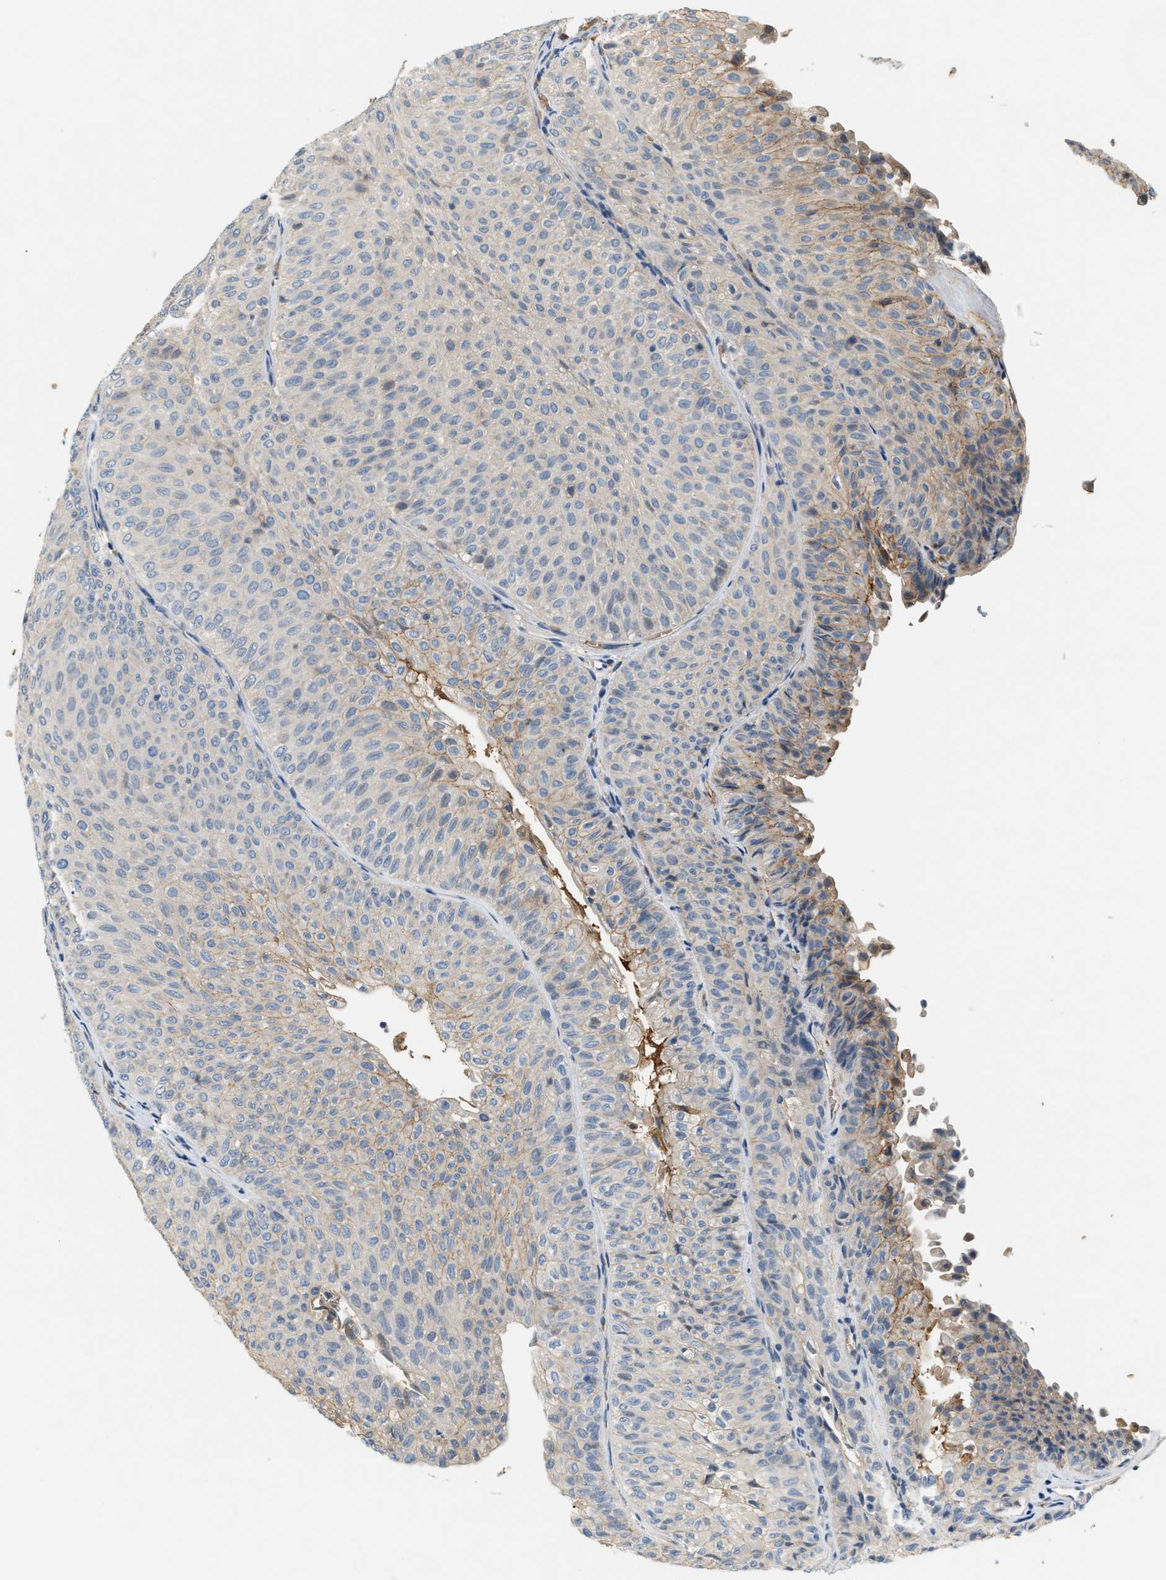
{"staining": {"intensity": "weak", "quantity": "<25%", "location": "cytoplasmic/membranous"}, "tissue": "urothelial cancer", "cell_type": "Tumor cells", "image_type": "cancer", "snomed": [{"axis": "morphology", "description": "Urothelial carcinoma, Low grade"}, {"axis": "topography", "description": "Urinary bladder"}], "caption": "DAB (3,3'-diaminobenzidine) immunohistochemical staining of urothelial carcinoma (low-grade) exhibits no significant staining in tumor cells.", "gene": "CYTH2", "patient": {"sex": "male", "age": 78}}